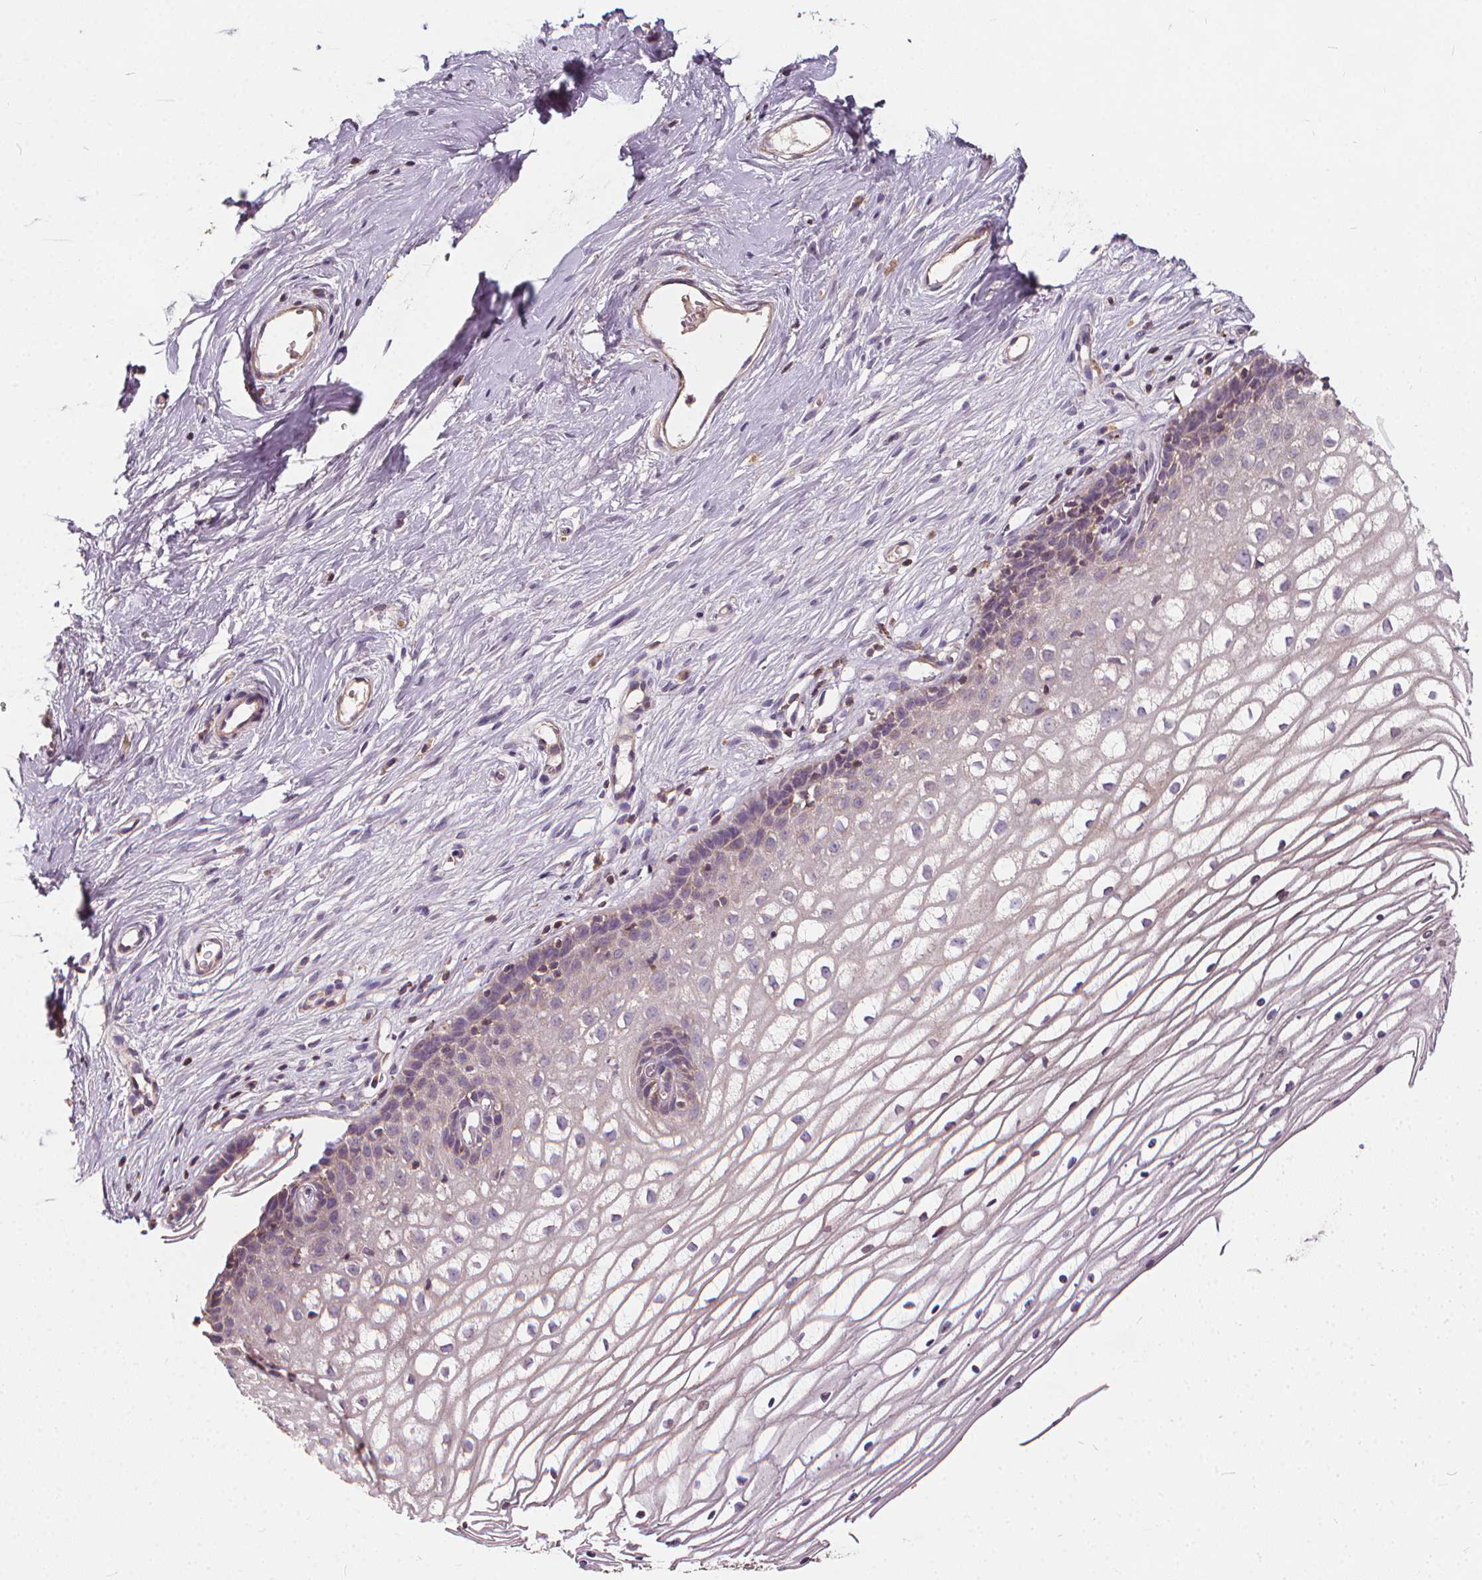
{"staining": {"intensity": "negative", "quantity": "none", "location": "none"}, "tissue": "cervix", "cell_type": "Glandular cells", "image_type": "normal", "snomed": [{"axis": "morphology", "description": "Normal tissue, NOS"}, {"axis": "topography", "description": "Cervix"}], "caption": "Glandular cells show no significant protein expression in normal cervix. (Brightfield microscopy of DAB IHC at high magnification).", "gene": "ORAI2", "patient": {"sex": "female", "age": 40}}